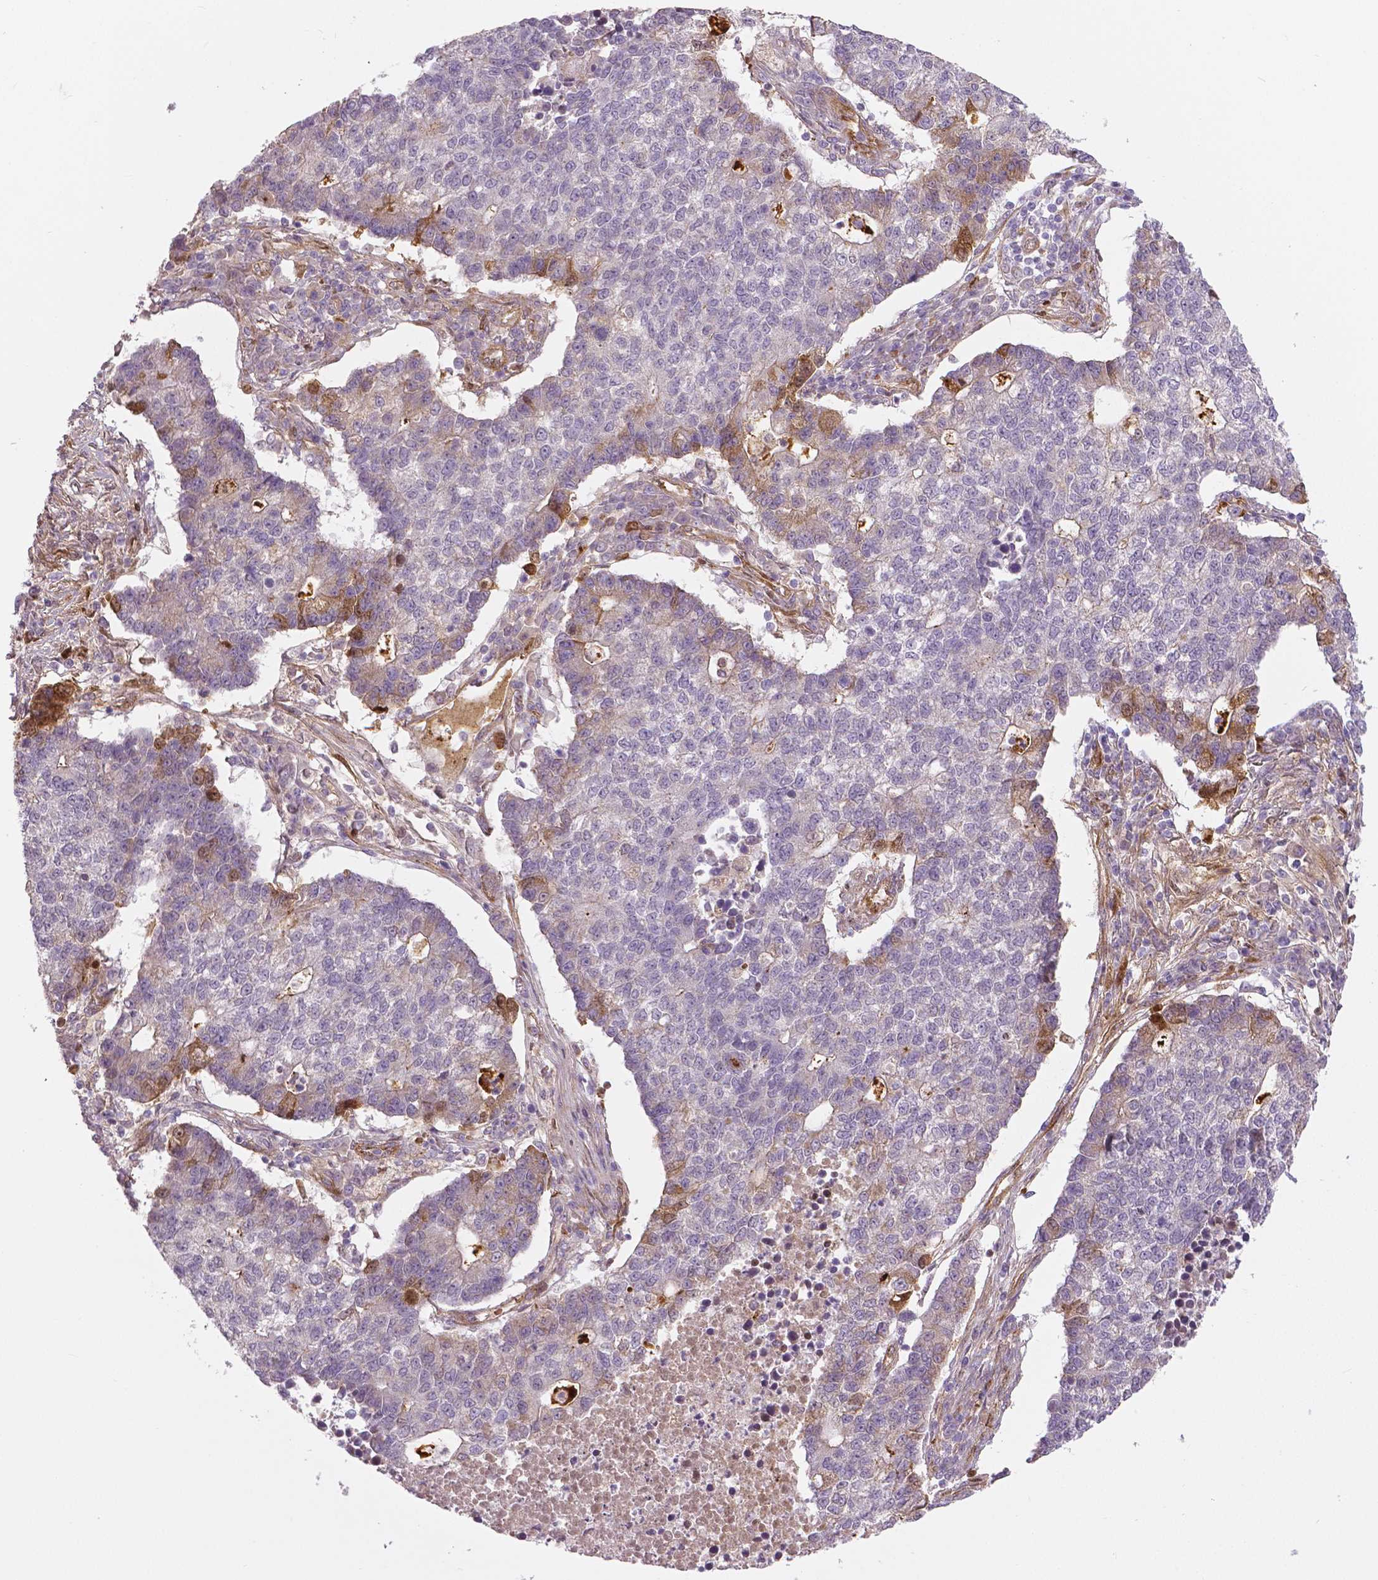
{"staining": {"intensity": "moderate", "quantity": "<25%", "location": "cytoplasmic/membranous"}, "tissue": "lung cancer", "cell_type": "Tumor cells", "image_type": "cancer", "snomed": [{"axis": "morphology", "description": "Adenocarcinoma, NOS"}, {"axis": "topography", "description": "Lung"}], "caption": "Human adenocarcinoma (lung) stained for a protein (brown) displays moderate cytoplasmic/membranous positive positivity in approximately <25% of tumor cells.", "gene": "FLT1", "patient": {"sex": "male", "age": 57}}